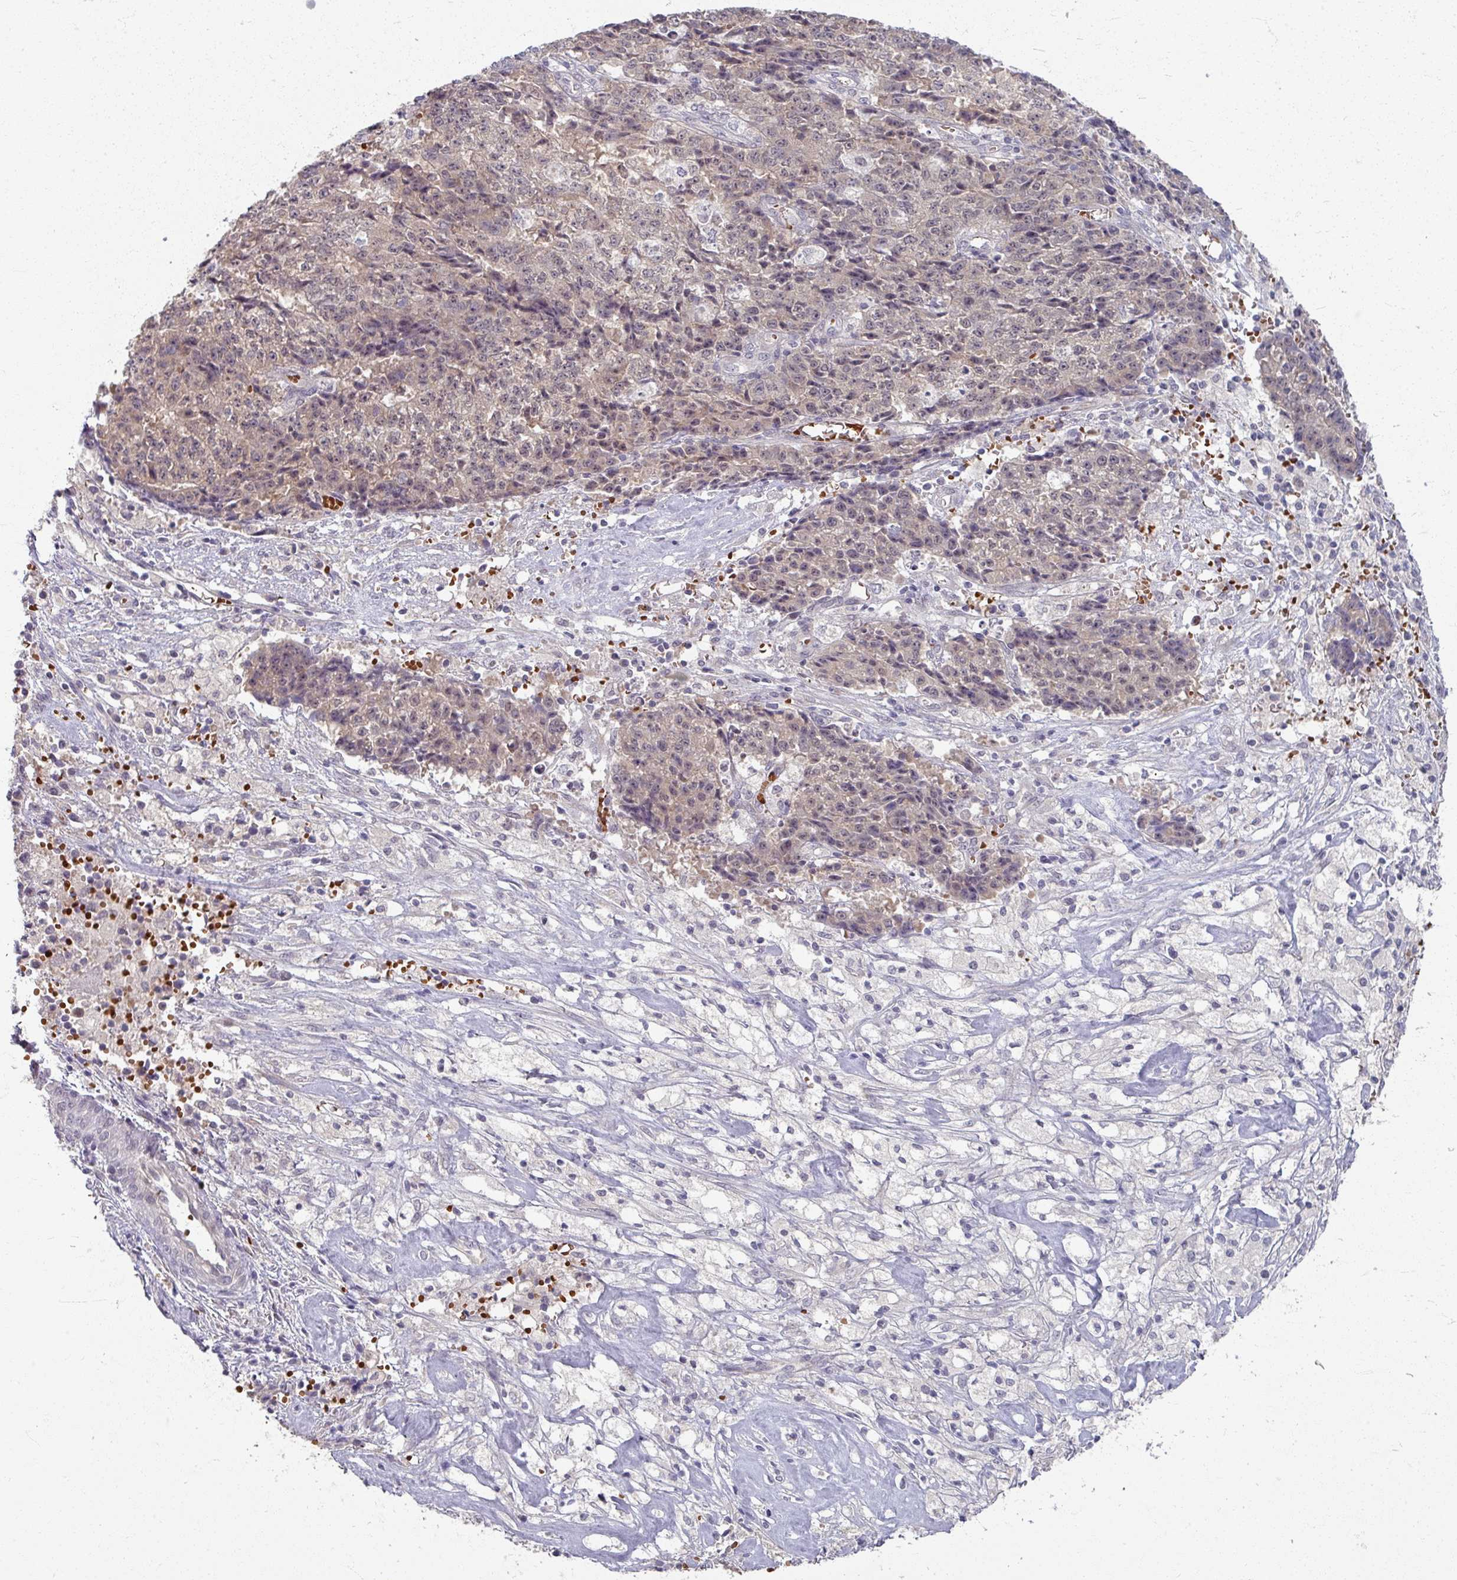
{"staining": {"intensity": "weak", "quantity": "<25%", "location": "cytoplasmic/membranous,nuclear"}, "tissue": "ovarian cancer", "cell_type": "Tumor cells", "image_type": "cancer", "snomed": [{"axis": "morphology", "description": "Carcinoma, endometroid"}, {"axis": "topography", "description": "Ovary"}], "caption": "This is a image of IHC staining of ovarian cancer, which shows no staining in tumor cells.", "gene": "KMT5C", "patient": {"sex": "female", "age": 42}}